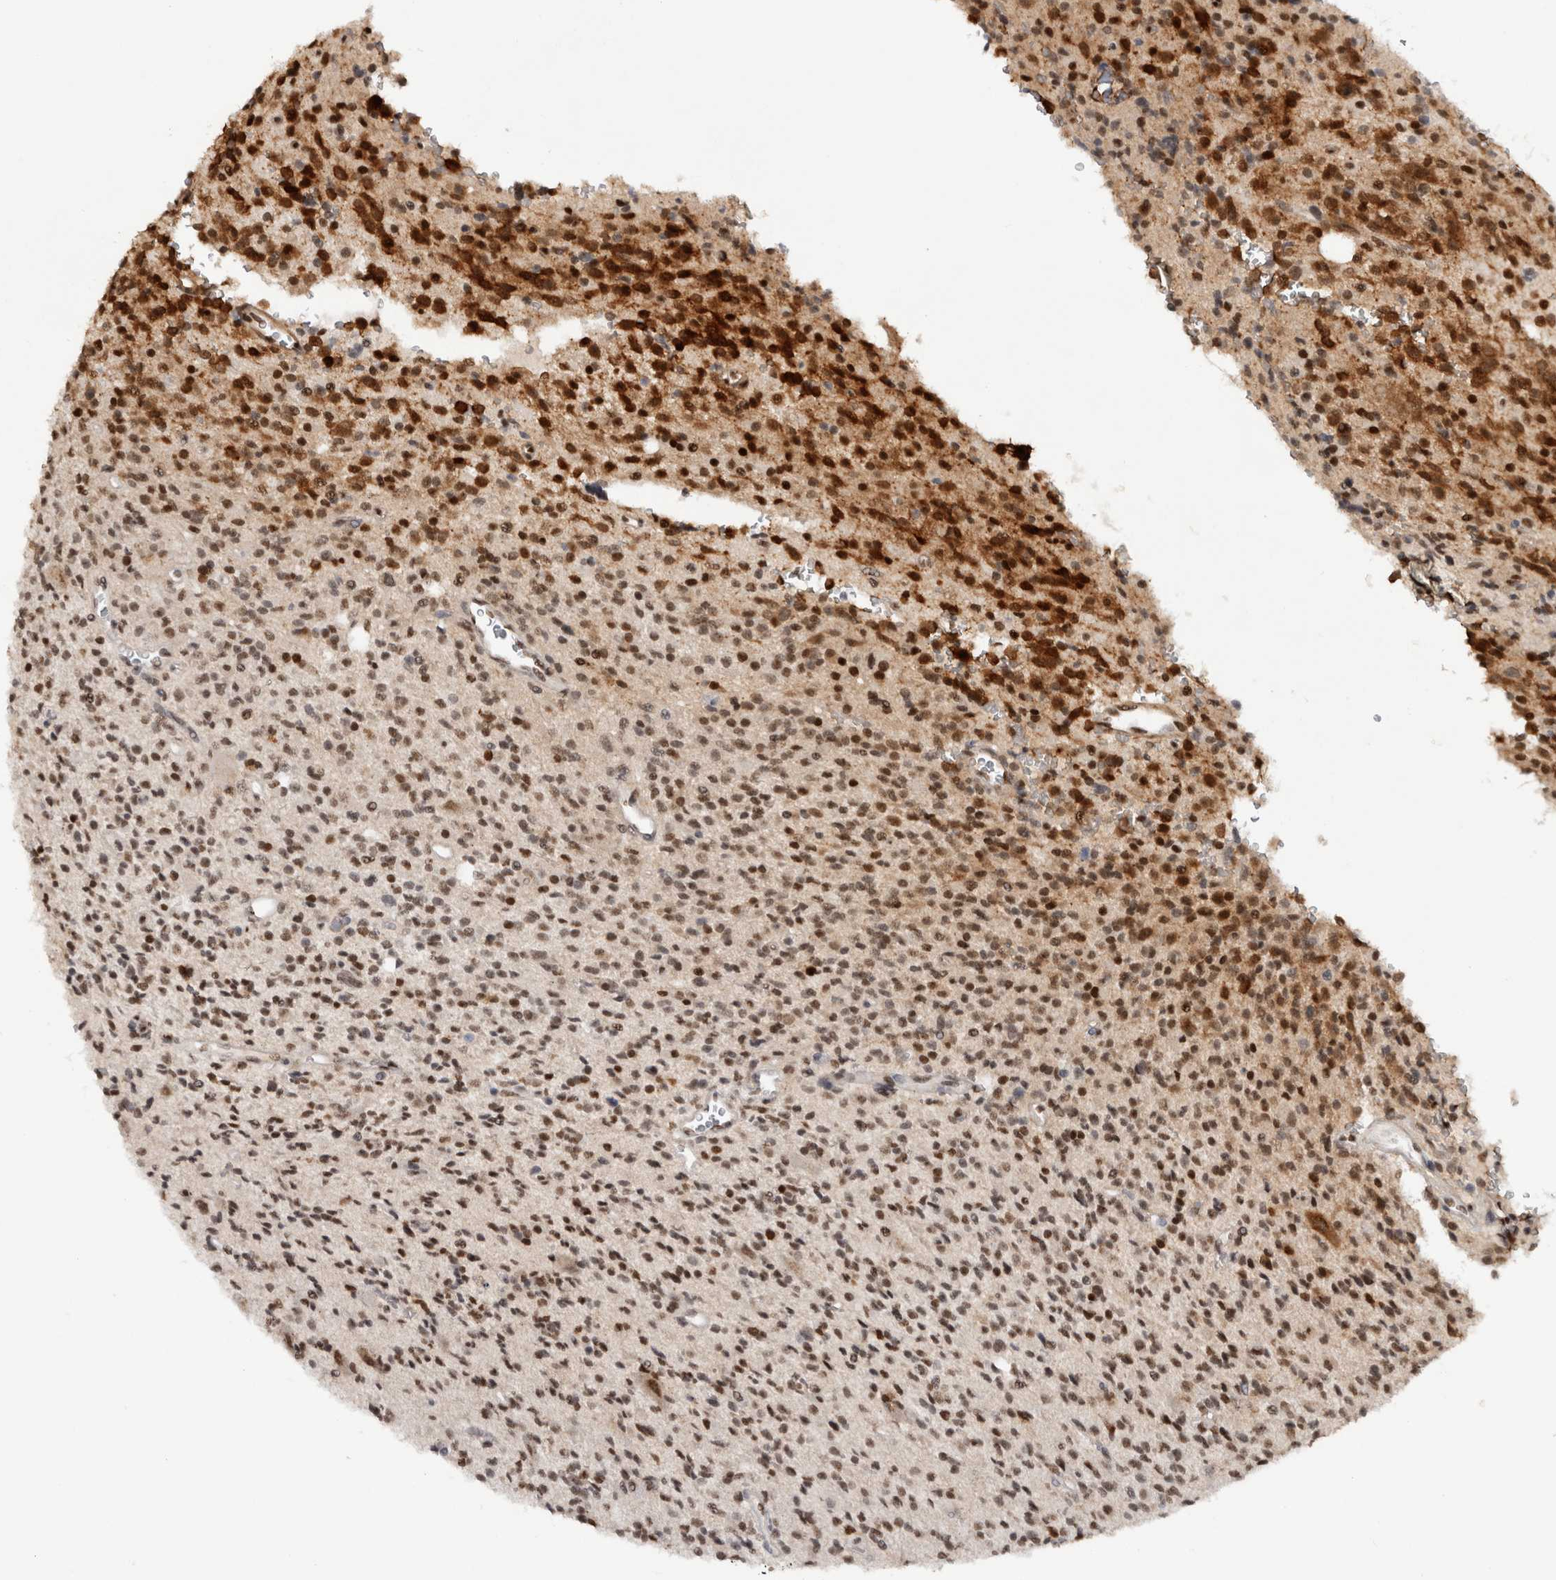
{"staining": {"intensity": "strong", "quantity": ">75%", "location": "cytoplasmic/membranous,nuclear"}, "tissue": "glioma", "cell_type": "Tumor cells", "image_type": "cancer", "snomed": [{"axis": "morphology", "description": "Glioma, malignant, High grade"}, {"axis": "topography", "description": "Brain"}], "caption": "Brown immunohistochemical staining in human glioma reveals strong cytoplasmic/membranous and nuclear staining in approximately >75% of tumor cells.", "gene": "RPS6KA2", "patient": {"sex": "male", "age": 34}}